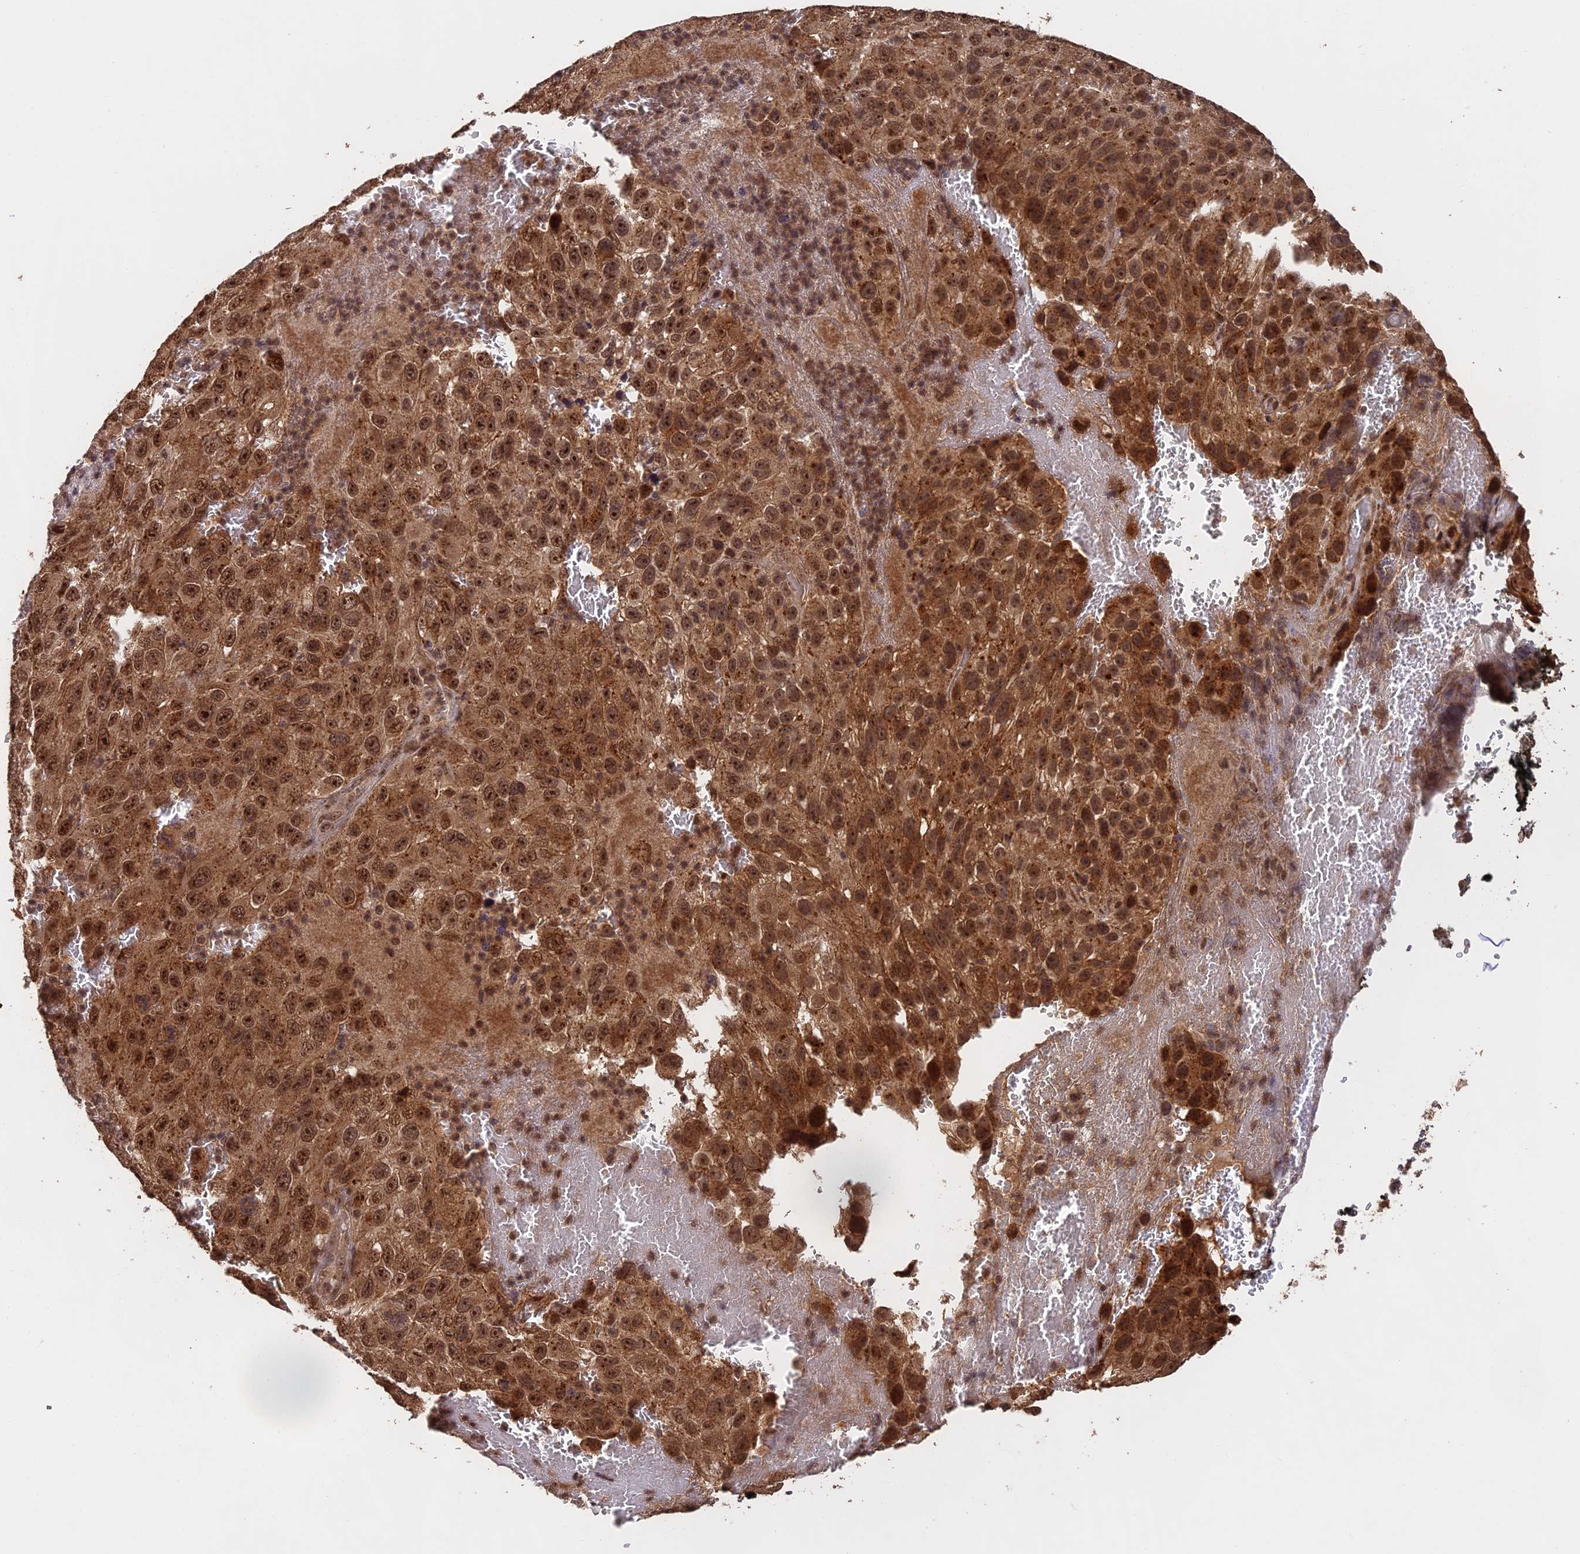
{"staining": {"intensity": "moderate", "quantity": ">75%", "location": "cytoplasmic/membranous,nuclear"}, "tissue": "melanoma", "cell_type": "Tumor cells", "image_type": "cancer", "snomed": [{"axis": "morphology", "description": "Normal tissue, NOS"}, {"axis": "morphology", "description": "Malignant melanoma, NOS"}, {"axis": "topography", "description": "Skin"}], "caption": "This image demonstrates immunohistochemistry staining of human malignant melanoma, with medium moderate cytoplasmic/membranous and nuclear expression in about >75% of tumor cells.", "gene": "OSBPL1A", "patient": {"sex": "female", "age": 96}}